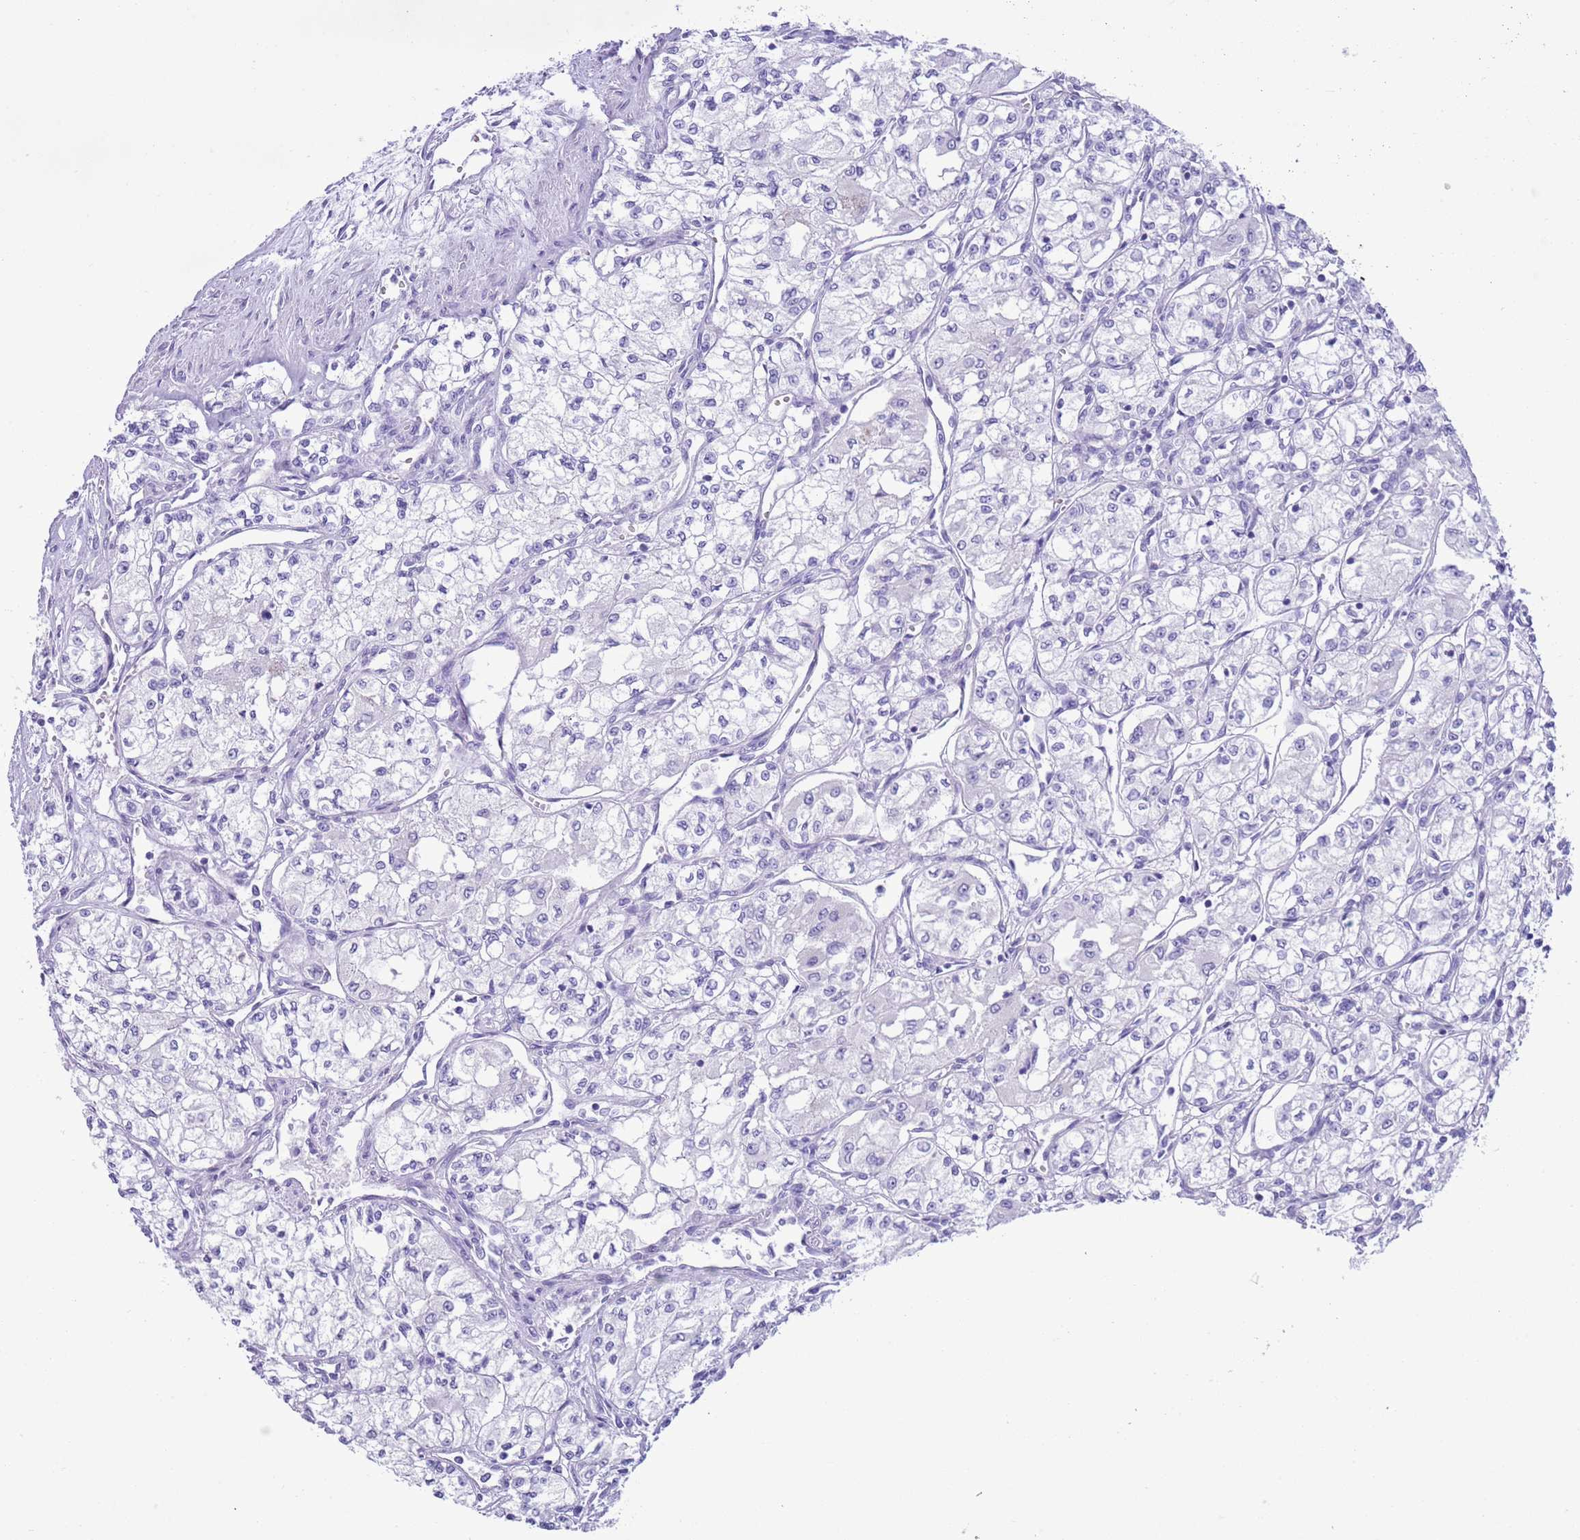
{"staining": {"intensity": "negative", "quantity": "none", "location": "none"}, "tissue": "renal cancer", "cell_type": "Tumor cells", "image_type": "cancer", "snomed": [{"axis": "morphology", "description": "Adenocarcinoma, NOS"}, {"axis": "topography", "description": "Kidney"}], "caption": "DAB immunohistochemical staining of human renal adenocarcinoma shows no significant expression in tumor cells.", "gene": "TBC1D10B", "patient": {"sex": "male", "age": 59}}